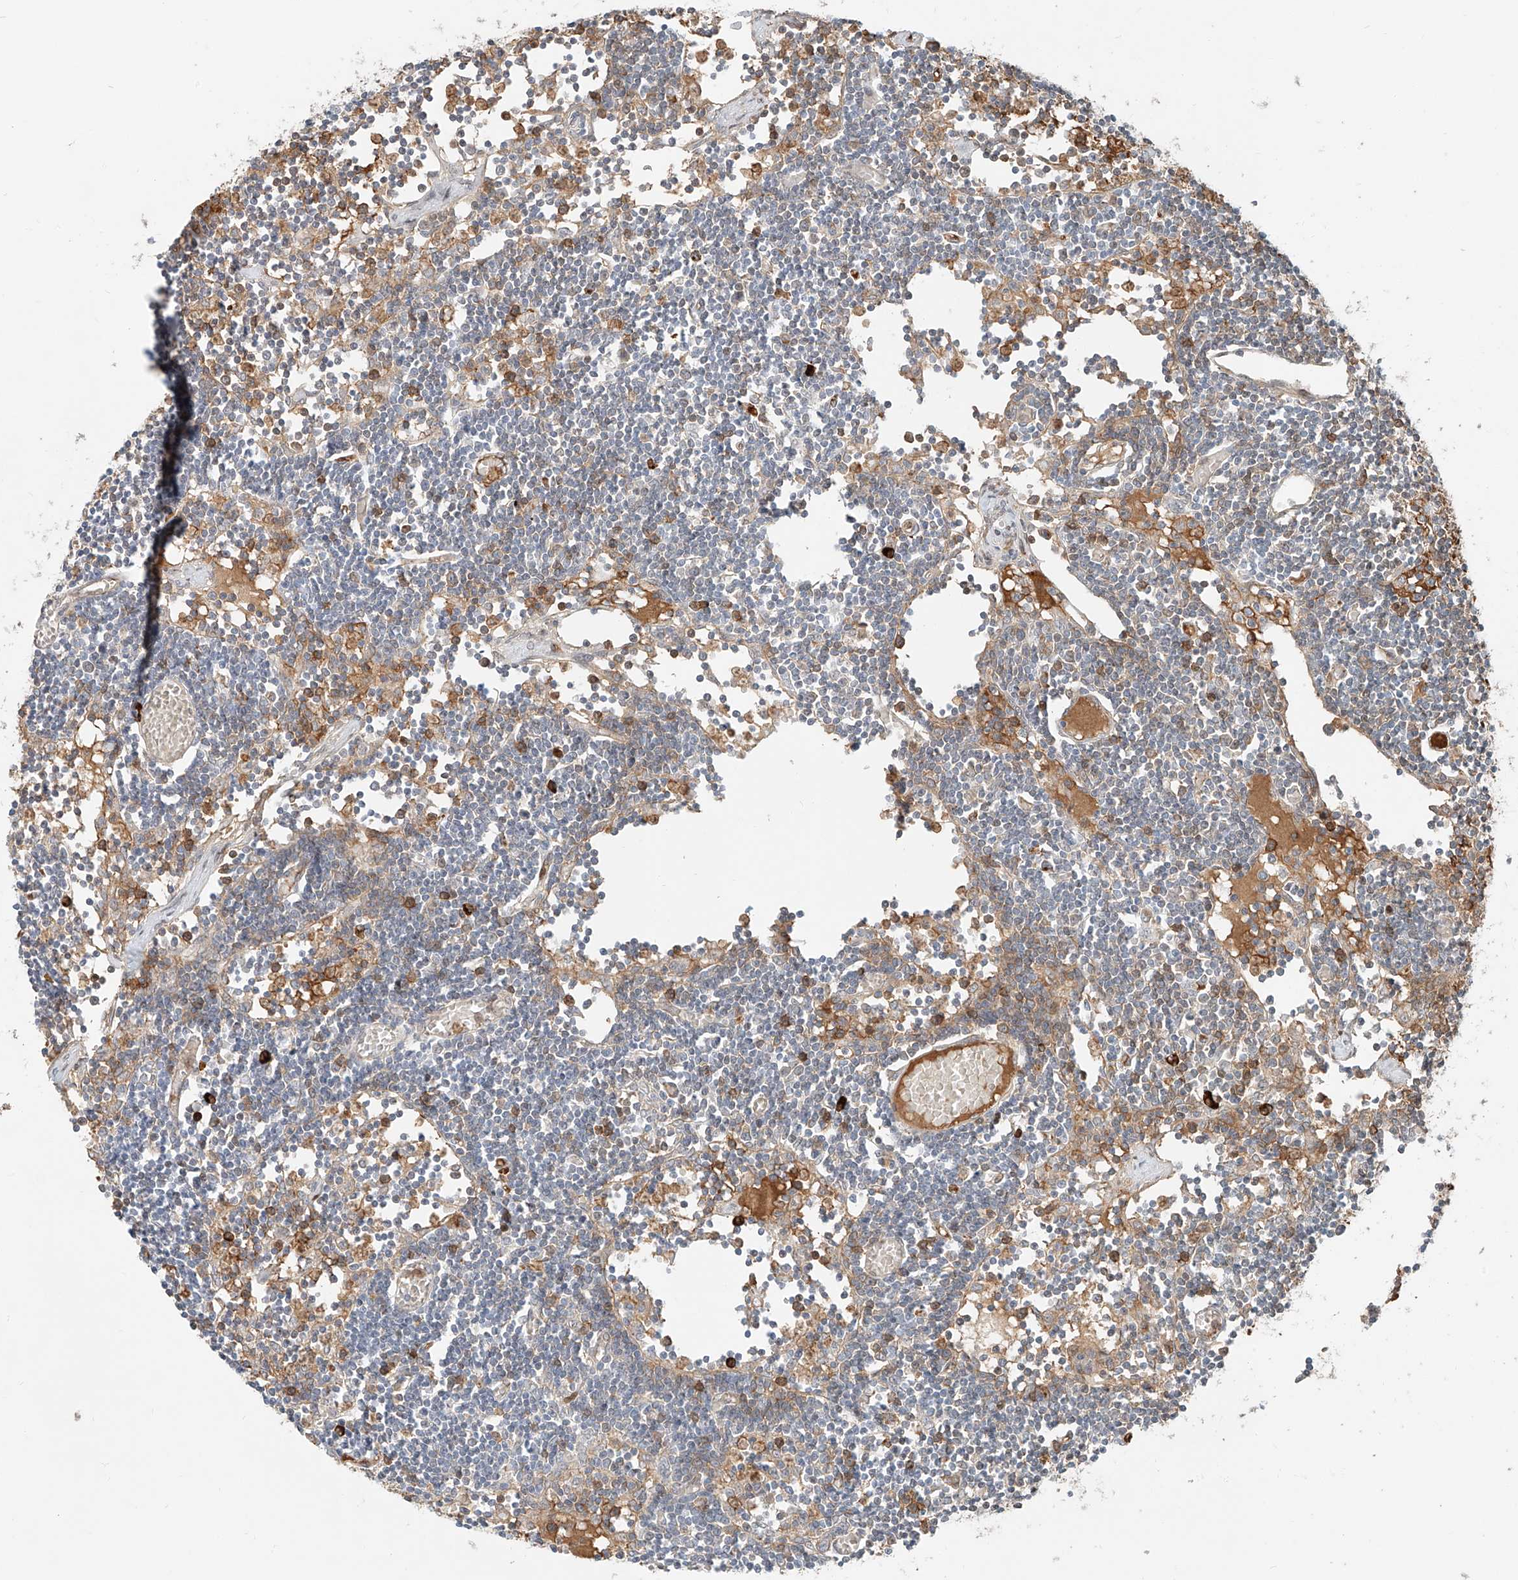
{"staining": {"intensity": "negative", "quantity": "none", "location": "none"}, "tissue": "lymph node", "cell_type": "Germinal center cells", "image_type": "normal", "snomed": [{"axis": "morphology", "description": "Normal tissue, NOS"}, {"axis": "topography", "description": "Lymph node"}], "caption": "The micrograph displays no significant positivity in germinal center cells of lymph node. The staining was performed using DAB (3,3'-diaminobenzidine) to visualize the protein expression in brown, while the nuclei were stained in blue with hematoxylin (Magnification: 20x).", "gene": "CEP162", "patient": {"sex": "female", "age": 11}}